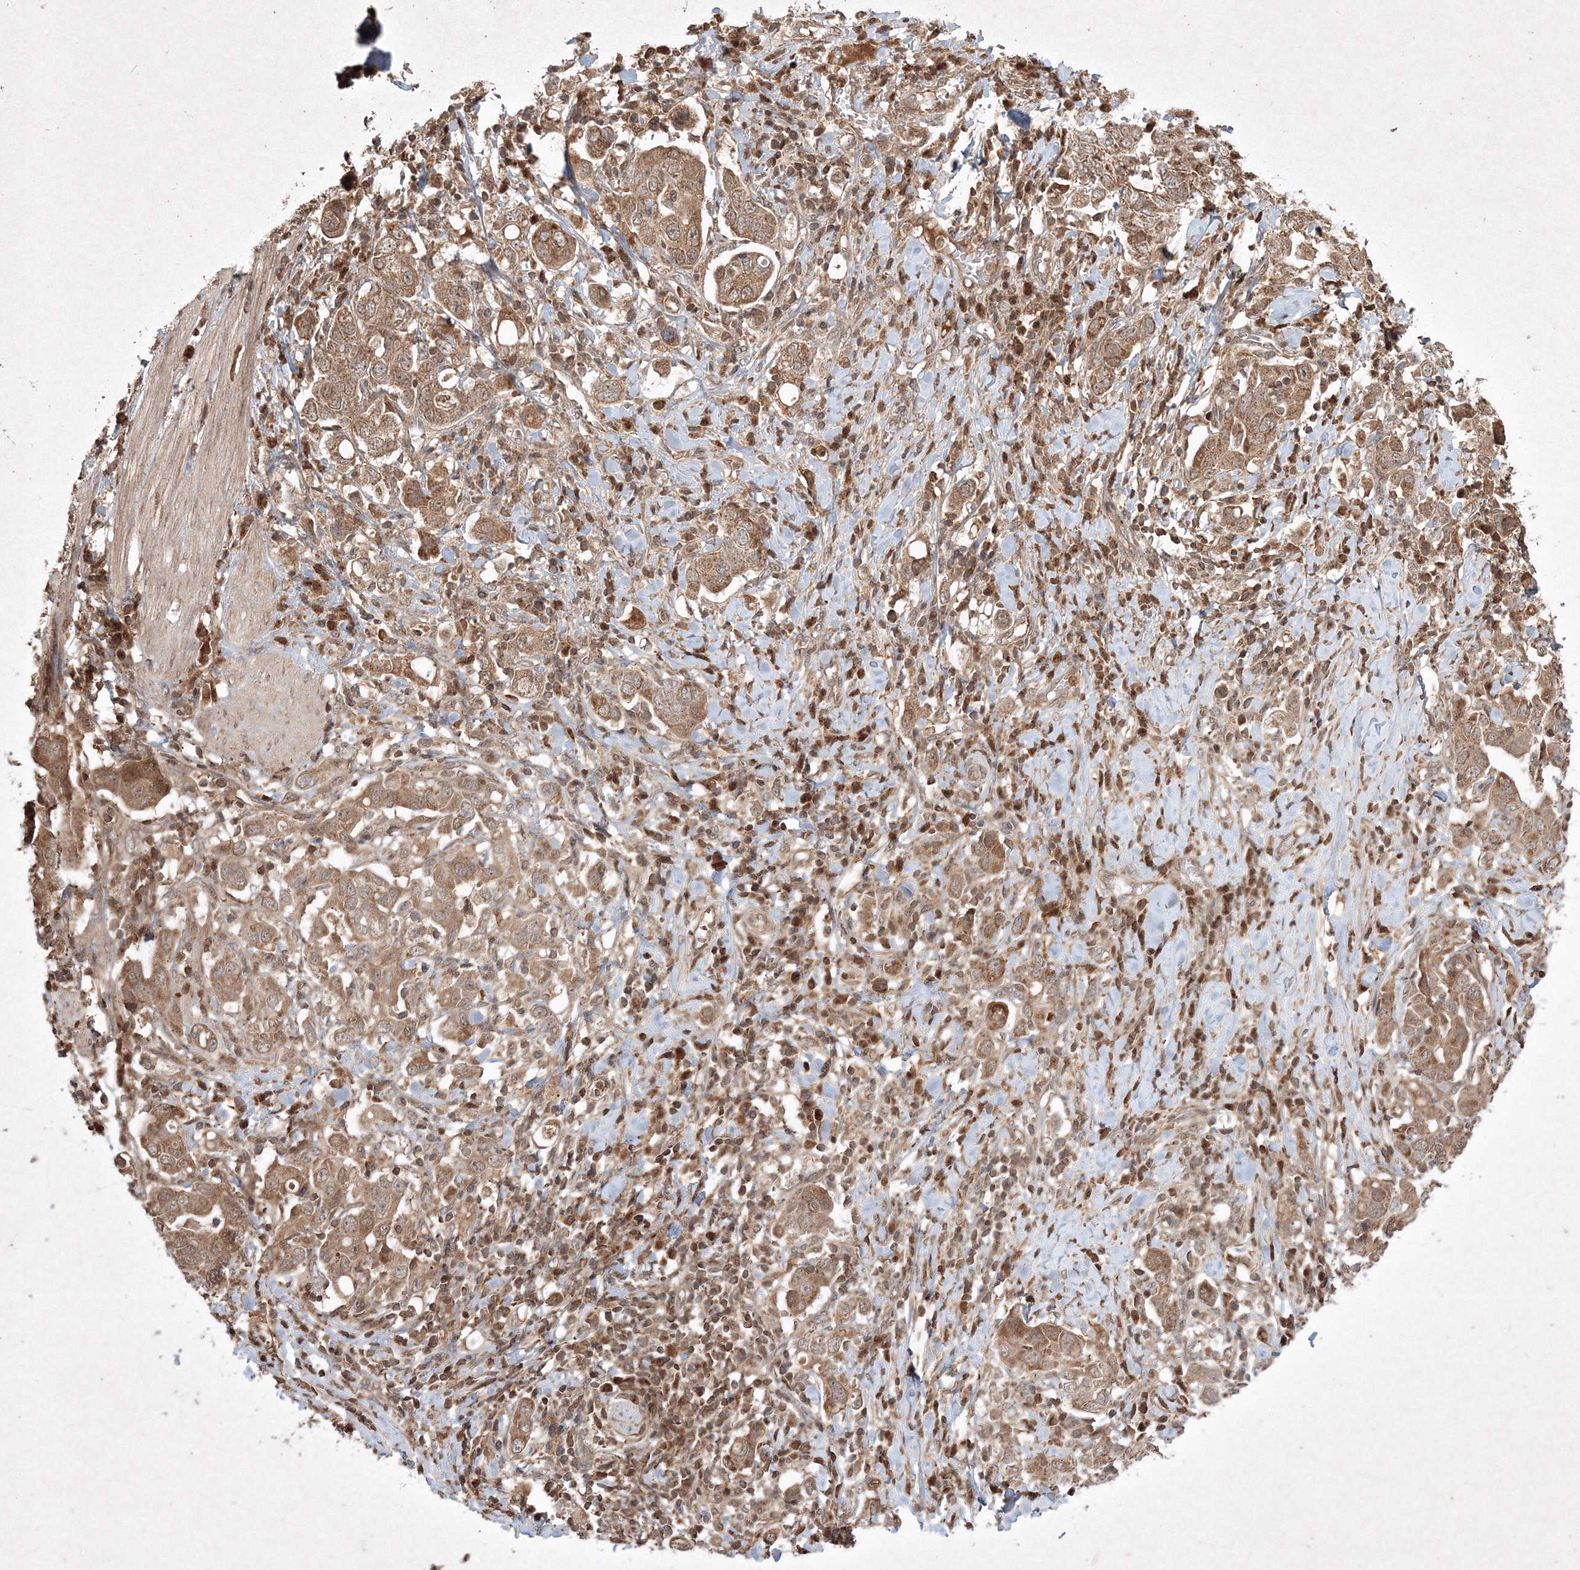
{"staining": {"intensity": "moderate", "quantity": ">75%", "location": "cytoplasmic/membranous"}, "tissue": "stomach cancer", "cell_type": "Tumor cells", "image_type": "cancer", "snomed": [{"axis": "morphology", "description": "Adenocarcinoma, NOS"}, {"axis": "topography", "description": "Stomach, upper"}], "caption": "Stomach cancer stained with DAB immunohistochemistry displays medium levels of moderate cytoplasmic/membranous positivity in approximately >75% of tumor cells.", "gene": "PLTP", "patient": {"sex": "male", "age": 62}}